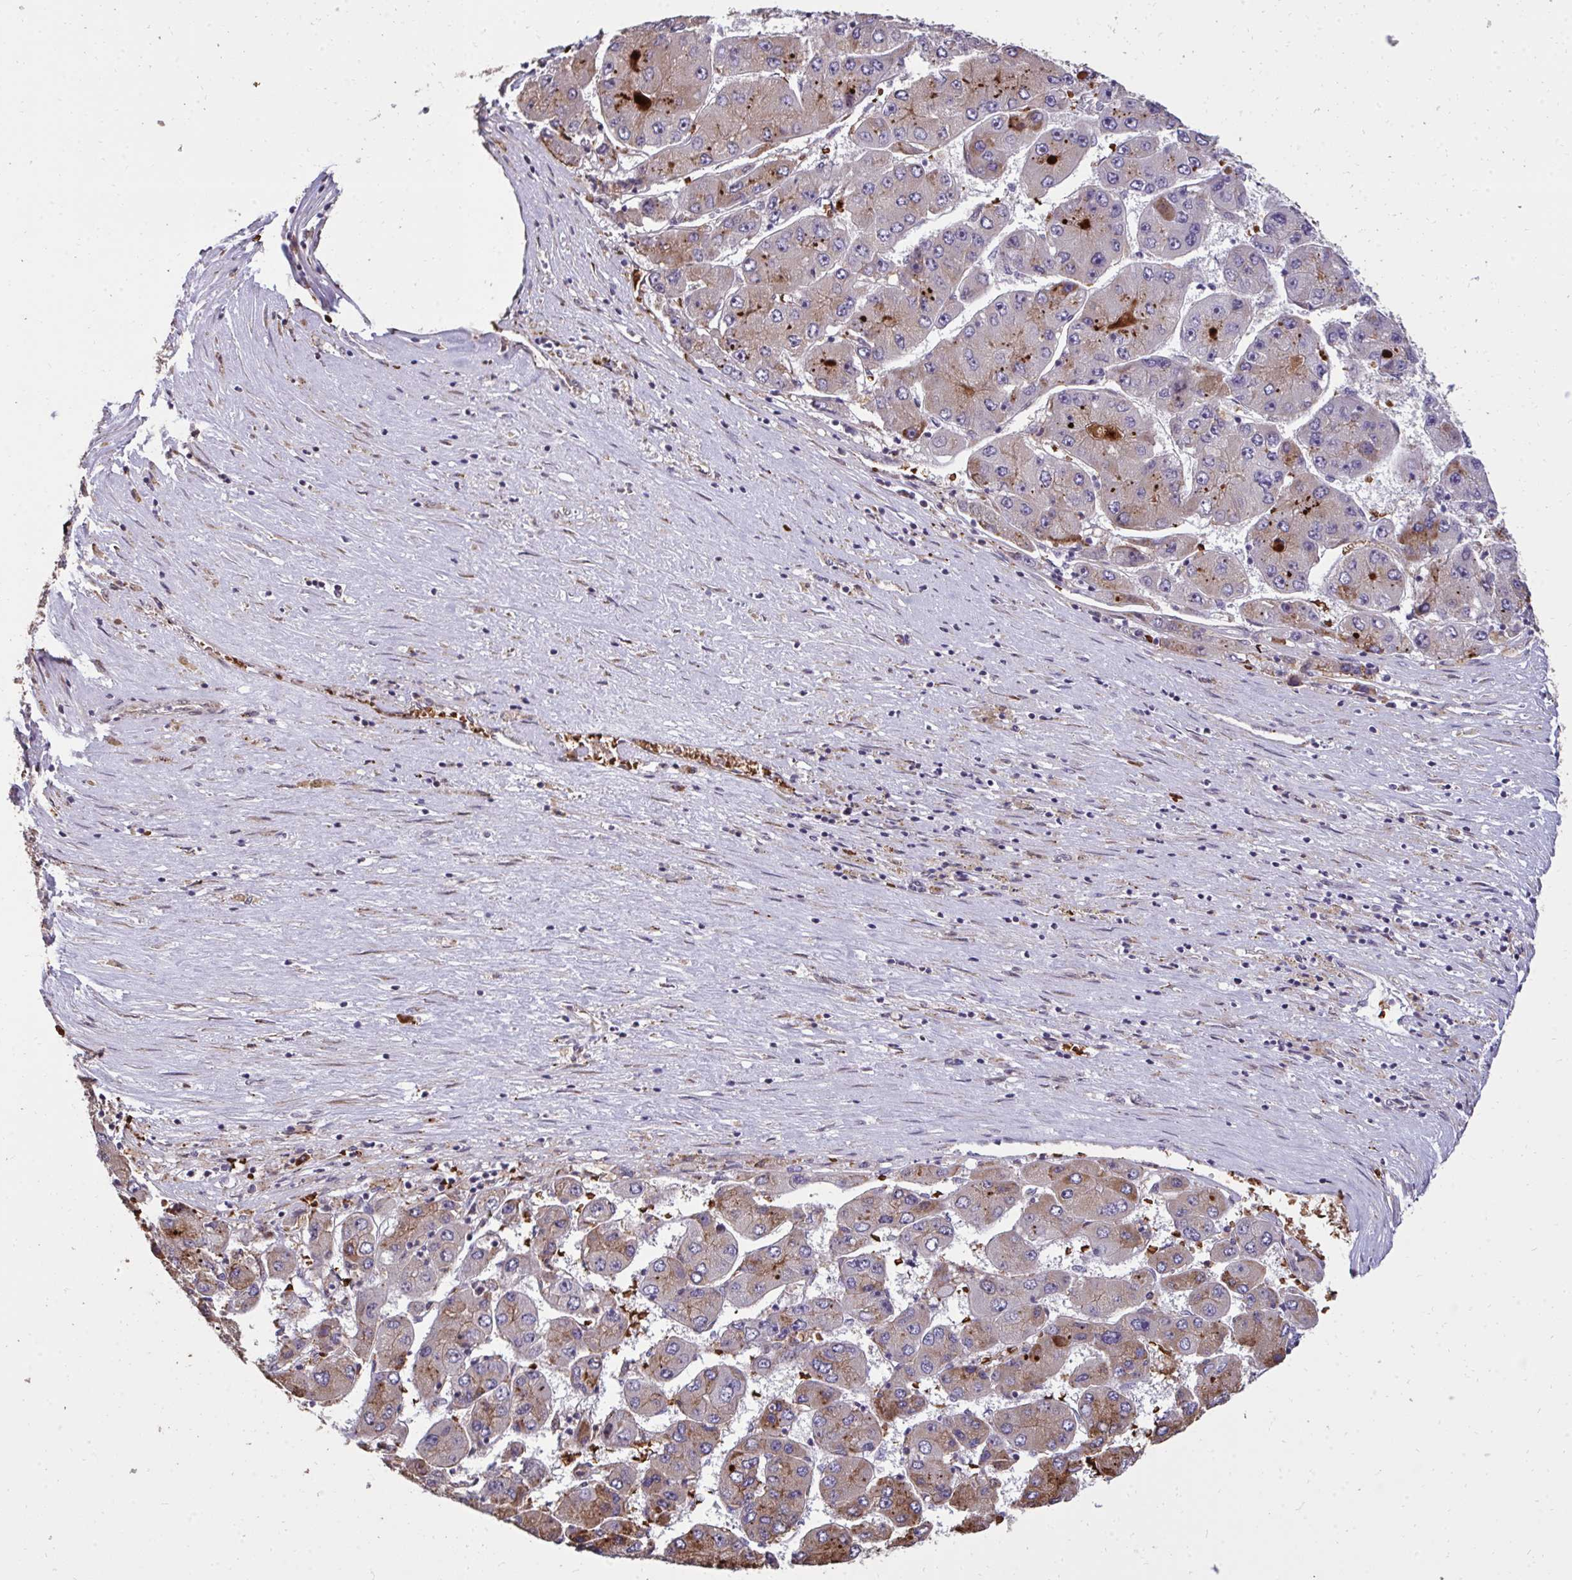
{"staining": {"intensity": "weak", "quantity": "25%-75%", "location": "cytoplasmic/membranous"}, "tissue": "liver cancer", "cell_type": "Tumor cells", "image_type": "cancer", "snomed": [{"axis": "morphology", "description": "Carcinoma, Hepatocellular, NOS"}, {"axis": "topography", "description": "Liver"}], "caption": "DAB immunohistochemical staining of human liver hepatocellular carcinoma exhibits weak cytoplasmic/membranous protein staining in approximately 25%-75% of tumor cells.", "gene": "FIBCD1", "patient": {"sex": "female", "age": 61}}